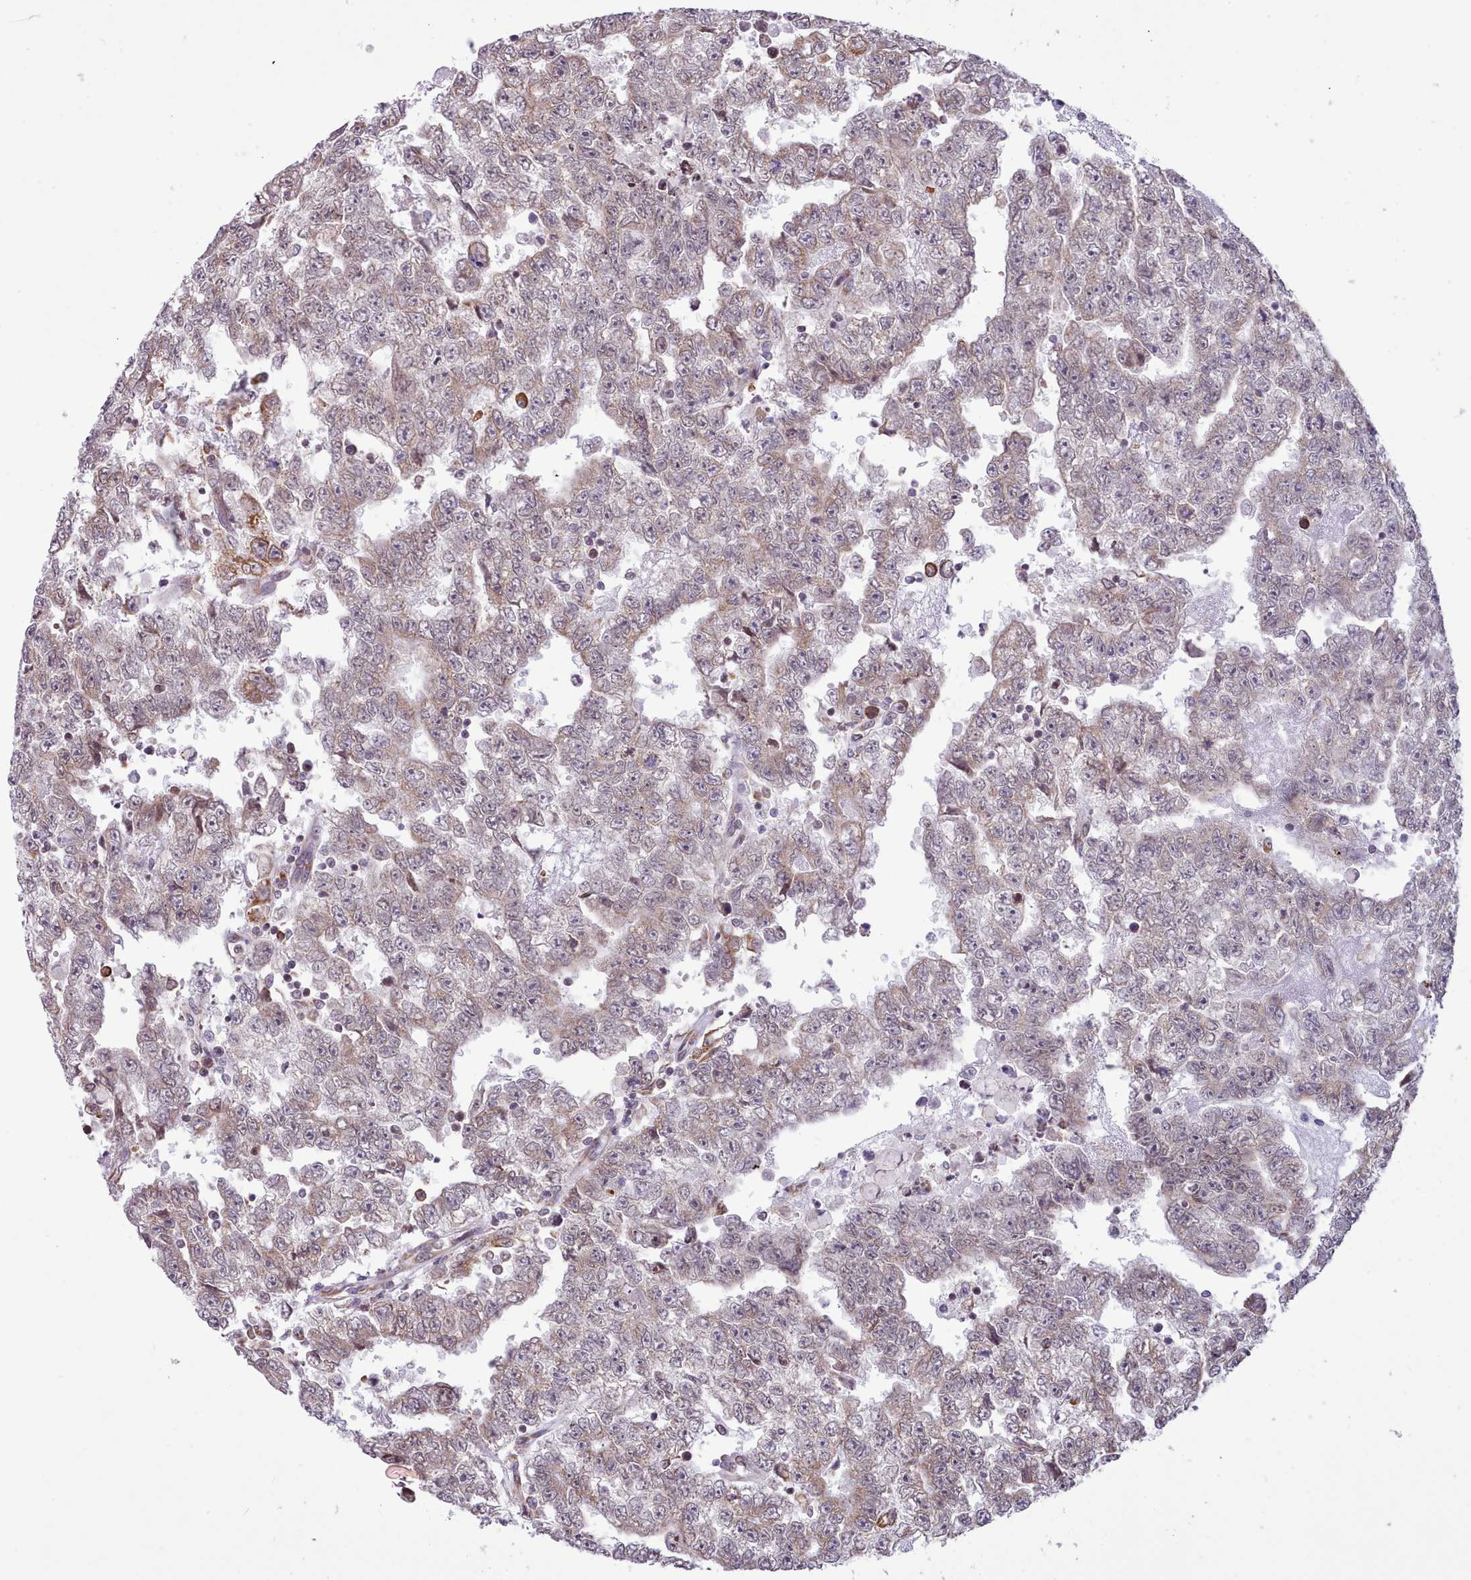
{"staining": {"intensity": "weak", "quantity": "<25%", "location": "cytoplasmic/membranous"}, "tissue": "testis cancer", "cell_type": "Tumor cells", "image_type": "cancer", "snomed": [{"axis": "morphology", "description": "Carcinoma, Embryonal, NOS"}, {"axis": "topography", "description": "Testis"}], "caption": "Human embryonal carcinoma (testis) stained for a protein using IHC demonstrates no expression in tumor cells.", "gene": "SEC61B", "patient": {"sex": "male", "age": 25}}